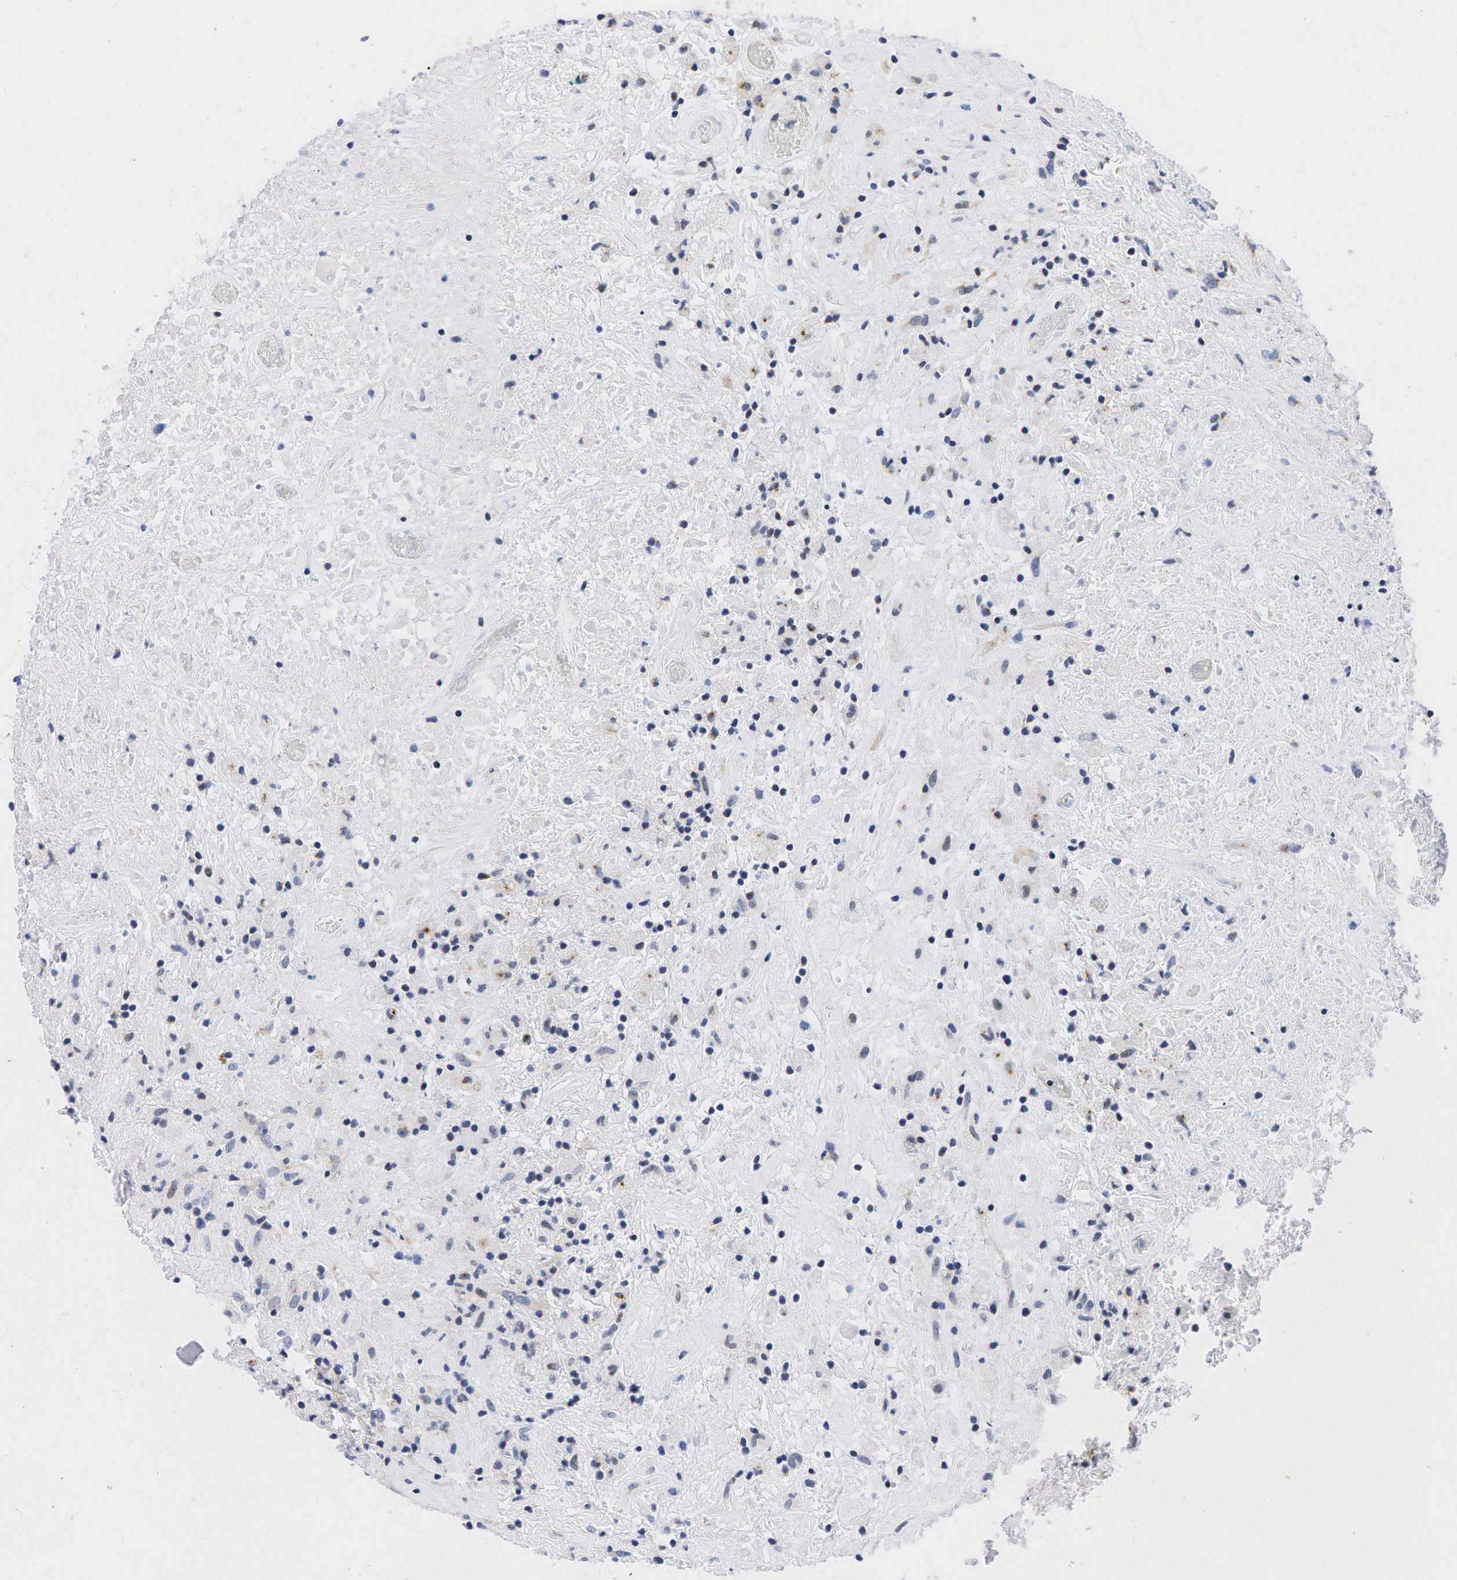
{"staining": {"intensity": "negative", "quantity": "none", "location": "none"}, "tissue": "lymphoma", "cell_type": "Tumor cells", "image_type": "cancer", "snomed": [{"axis": "morphology", "description": "Hodgkin's disease, NOS"}, {"axis": "topography", "description": "Lymph node"}], "caption": "High magnification brightfield microscopy of lymphoma stained with DAB (brown) and counterstained with hematoxylin (blue): tumor cells show no significant expression.", "gene": "PGR", "patient": {"sex": "male", "age": 46}}